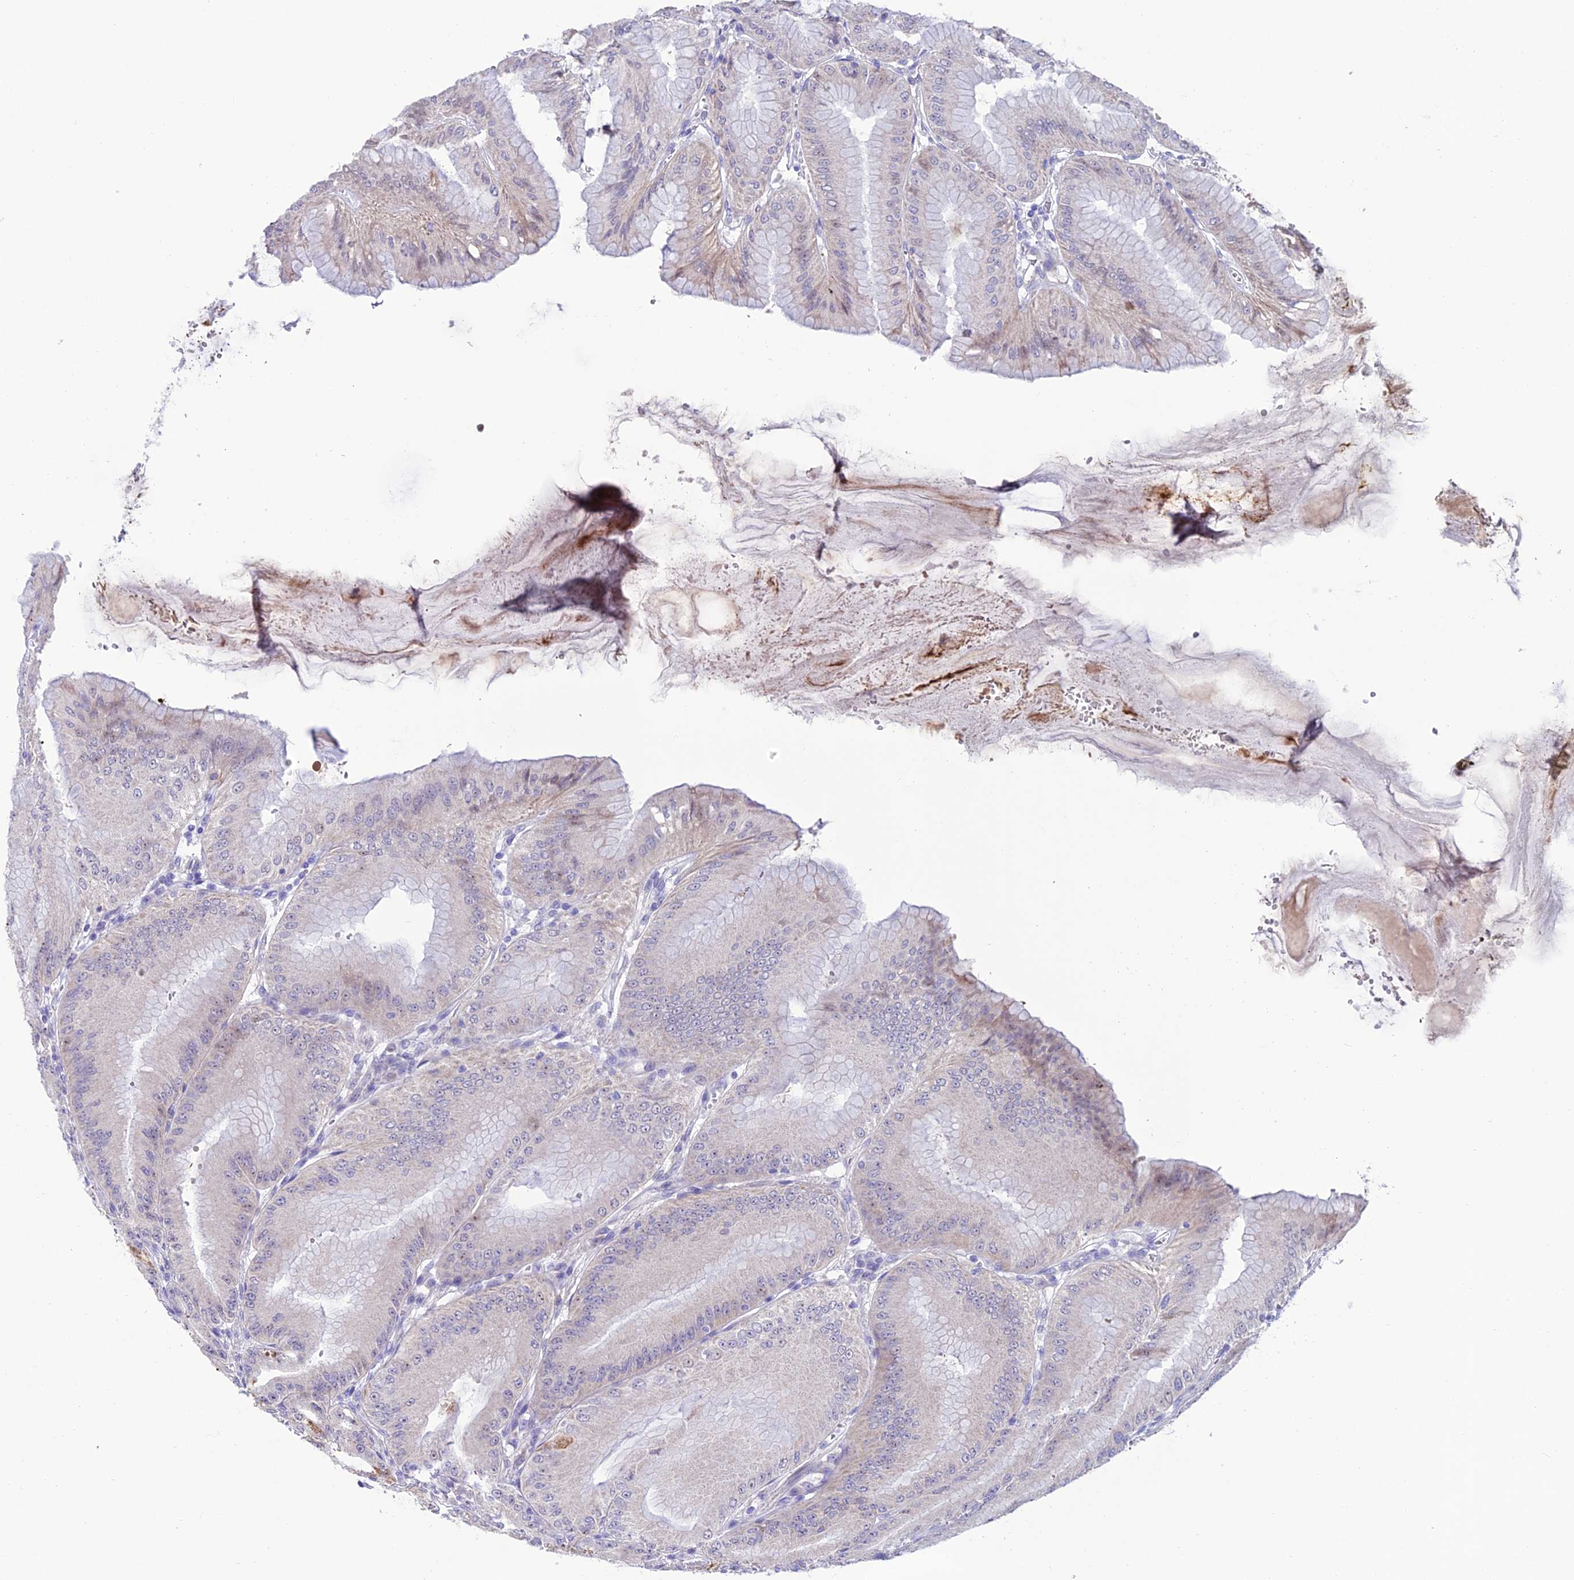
{"staining": {"intensity": "strong", "quantity": "<25%", "location": "cytoplasmic/membranous"}, "tissue": "stomach", "cell_type": "Glandular cells", "image_type": "normal", "snomed": [{"axis": "morphology", "description": "Normal tissue, NOS"}, {"axis": "topography", "description": "Stomach, lower"}], "caption": "Immunohistochemical staining of benign human stomach shows strong cytoplasmic/membranous protein staining in approximately <25% of glandular cells.", "gene": "SLC10A1", "patient": {"sex": "male", "age": 71}}